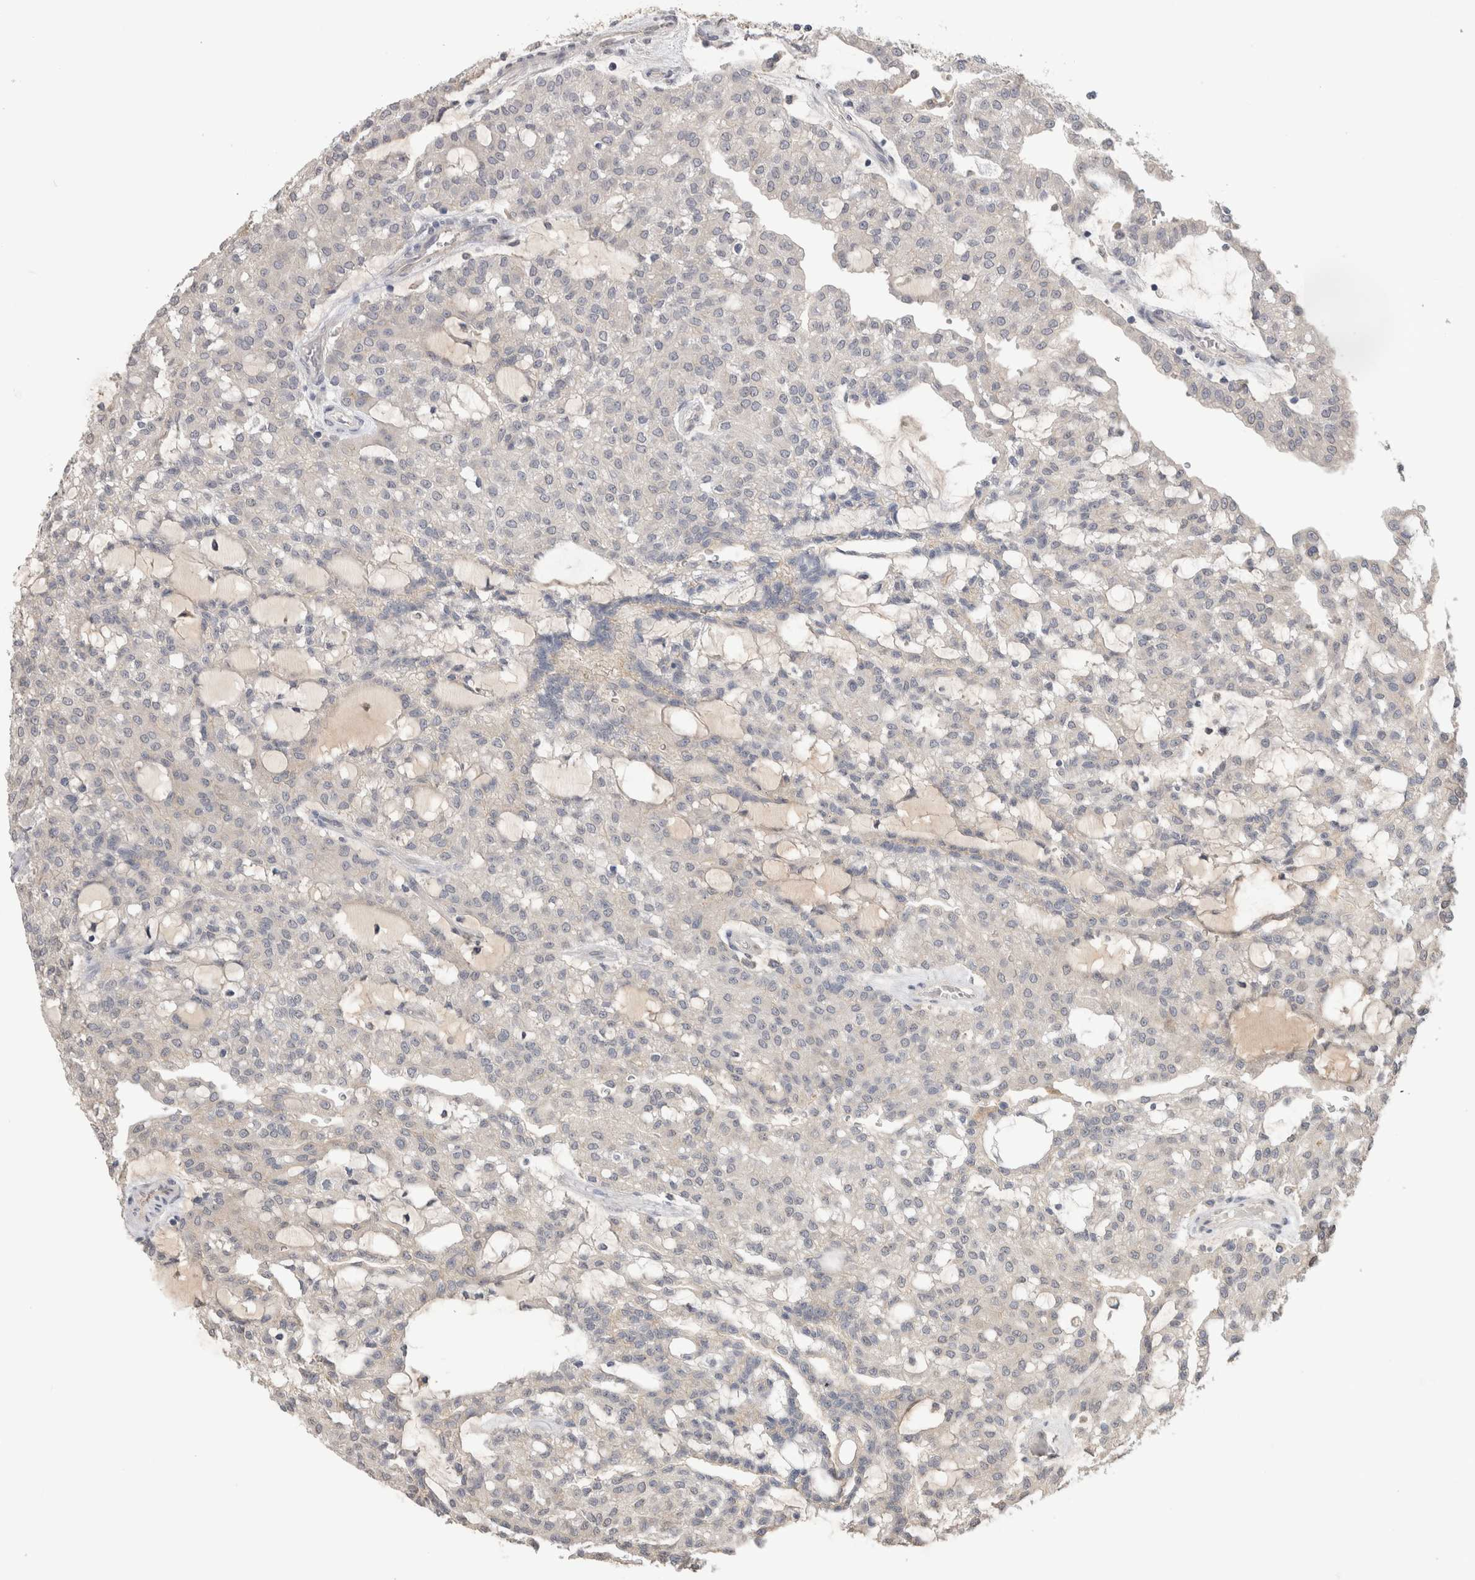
{"staining": {"intensity": "negative", "quantity": "none", "location": "none"}, "tissue": "renal cancer", "cell_type": "Tumor cells", "image_type": "cancer", "snomed": [{"axis": "morphology", "description": "Adenocarcinoma, NOS"}, {"axis": "topography", "description": "Kidney"}], "caption": "The photomicrograph demonstrates no significant staining in tumor cells of renal cancer.", "gene": "PPP3CC", "patient": {"sex": "male", "age": 63}}